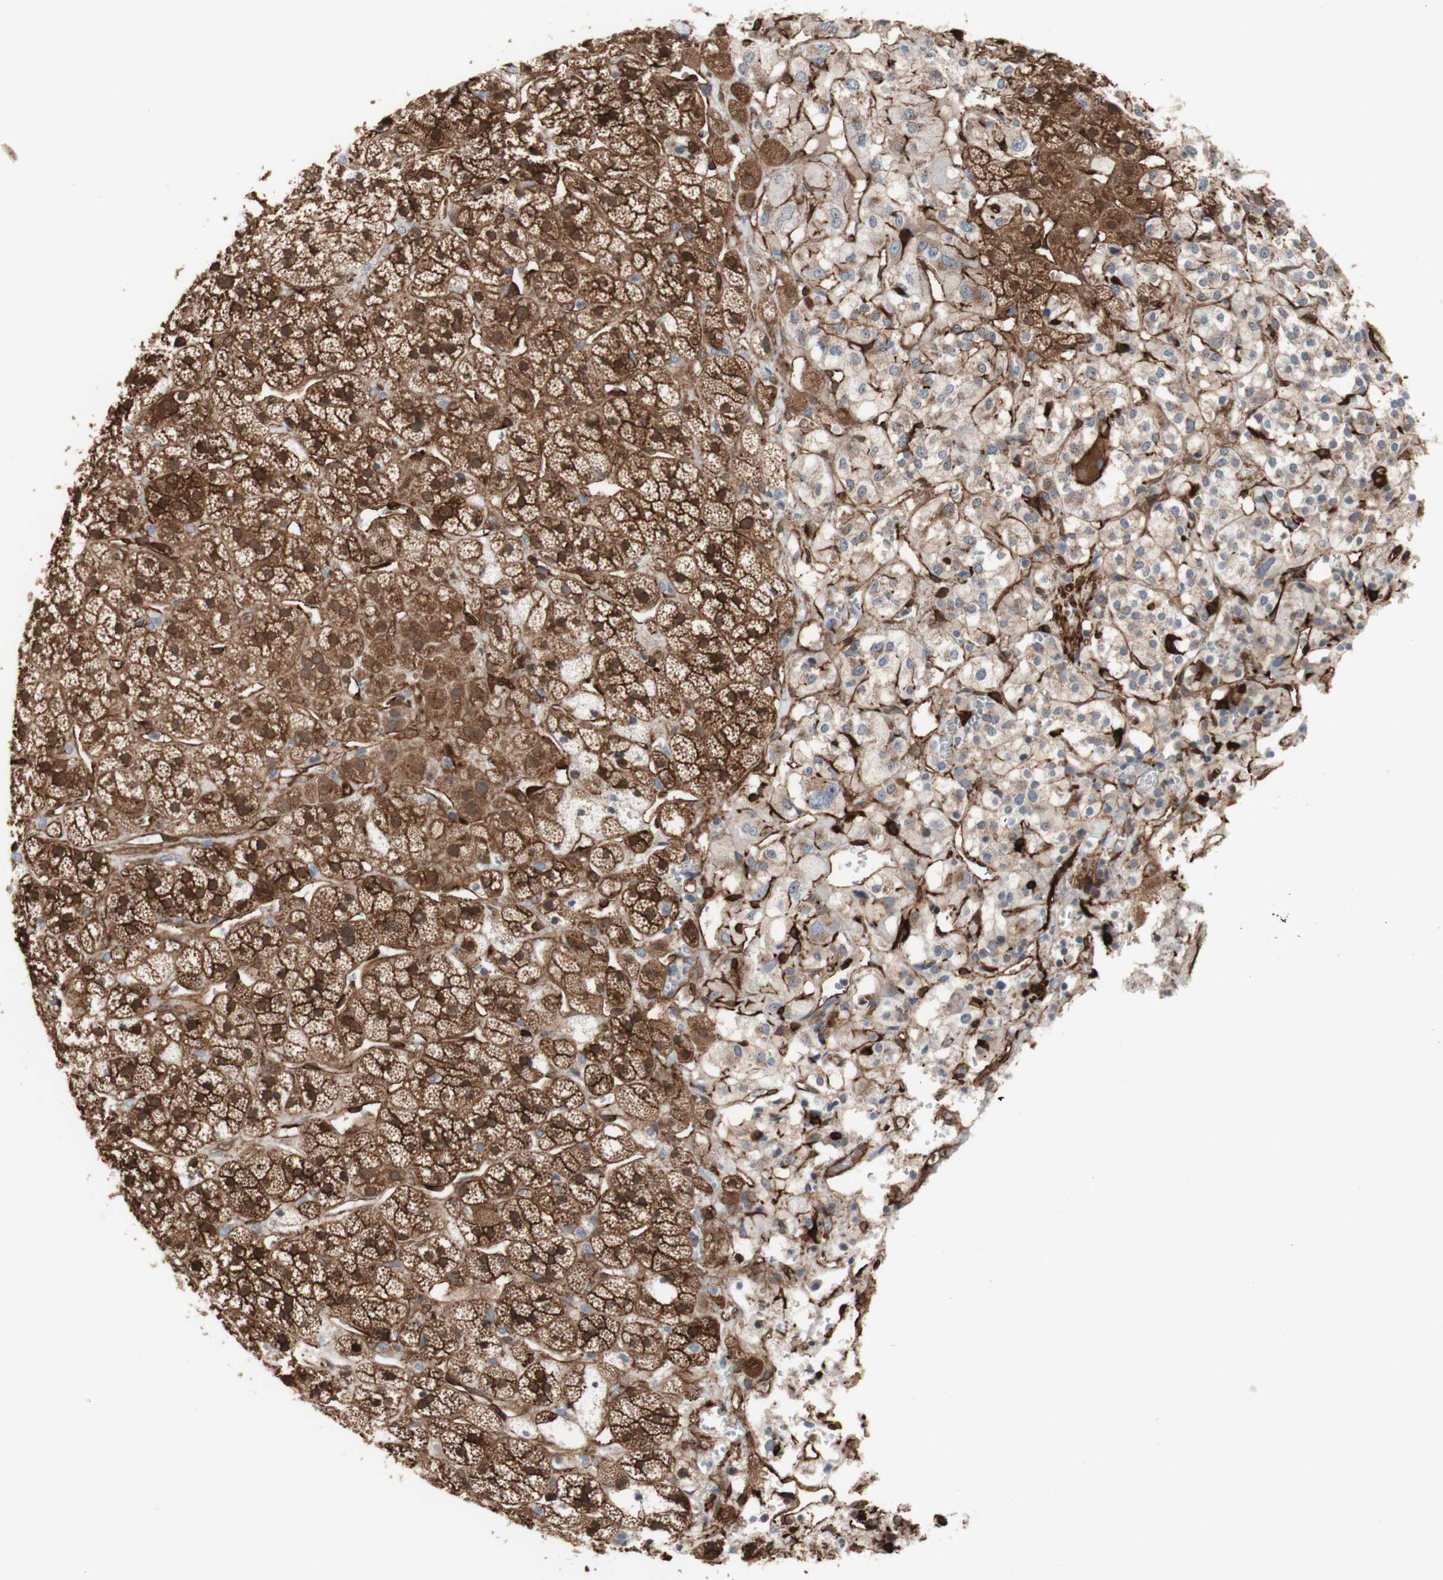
{"staining": {"intensity": "moderate", "quantity": ">75%", "location": "cytoplasmic/membranous"}, "tissue": "adrenal gland", "cell_type": "Glandular cells", "image_type": "normal", "snomed": [{"axis": "morphology", "description": "Normal tissue, NOS"}, {"axis": "topography", "description": "Adrenal gland"}], "caption": "Glandular cells demonstrate medium levels of moderate cytoplasmic/membranous positivity in about >75% of cells in unremarkable human adrenal gland. The protein is shown in brown color, while the nuclei are stained blue.", "gene": "CNN3", "patient": {"sex": "male", "age": 56}}